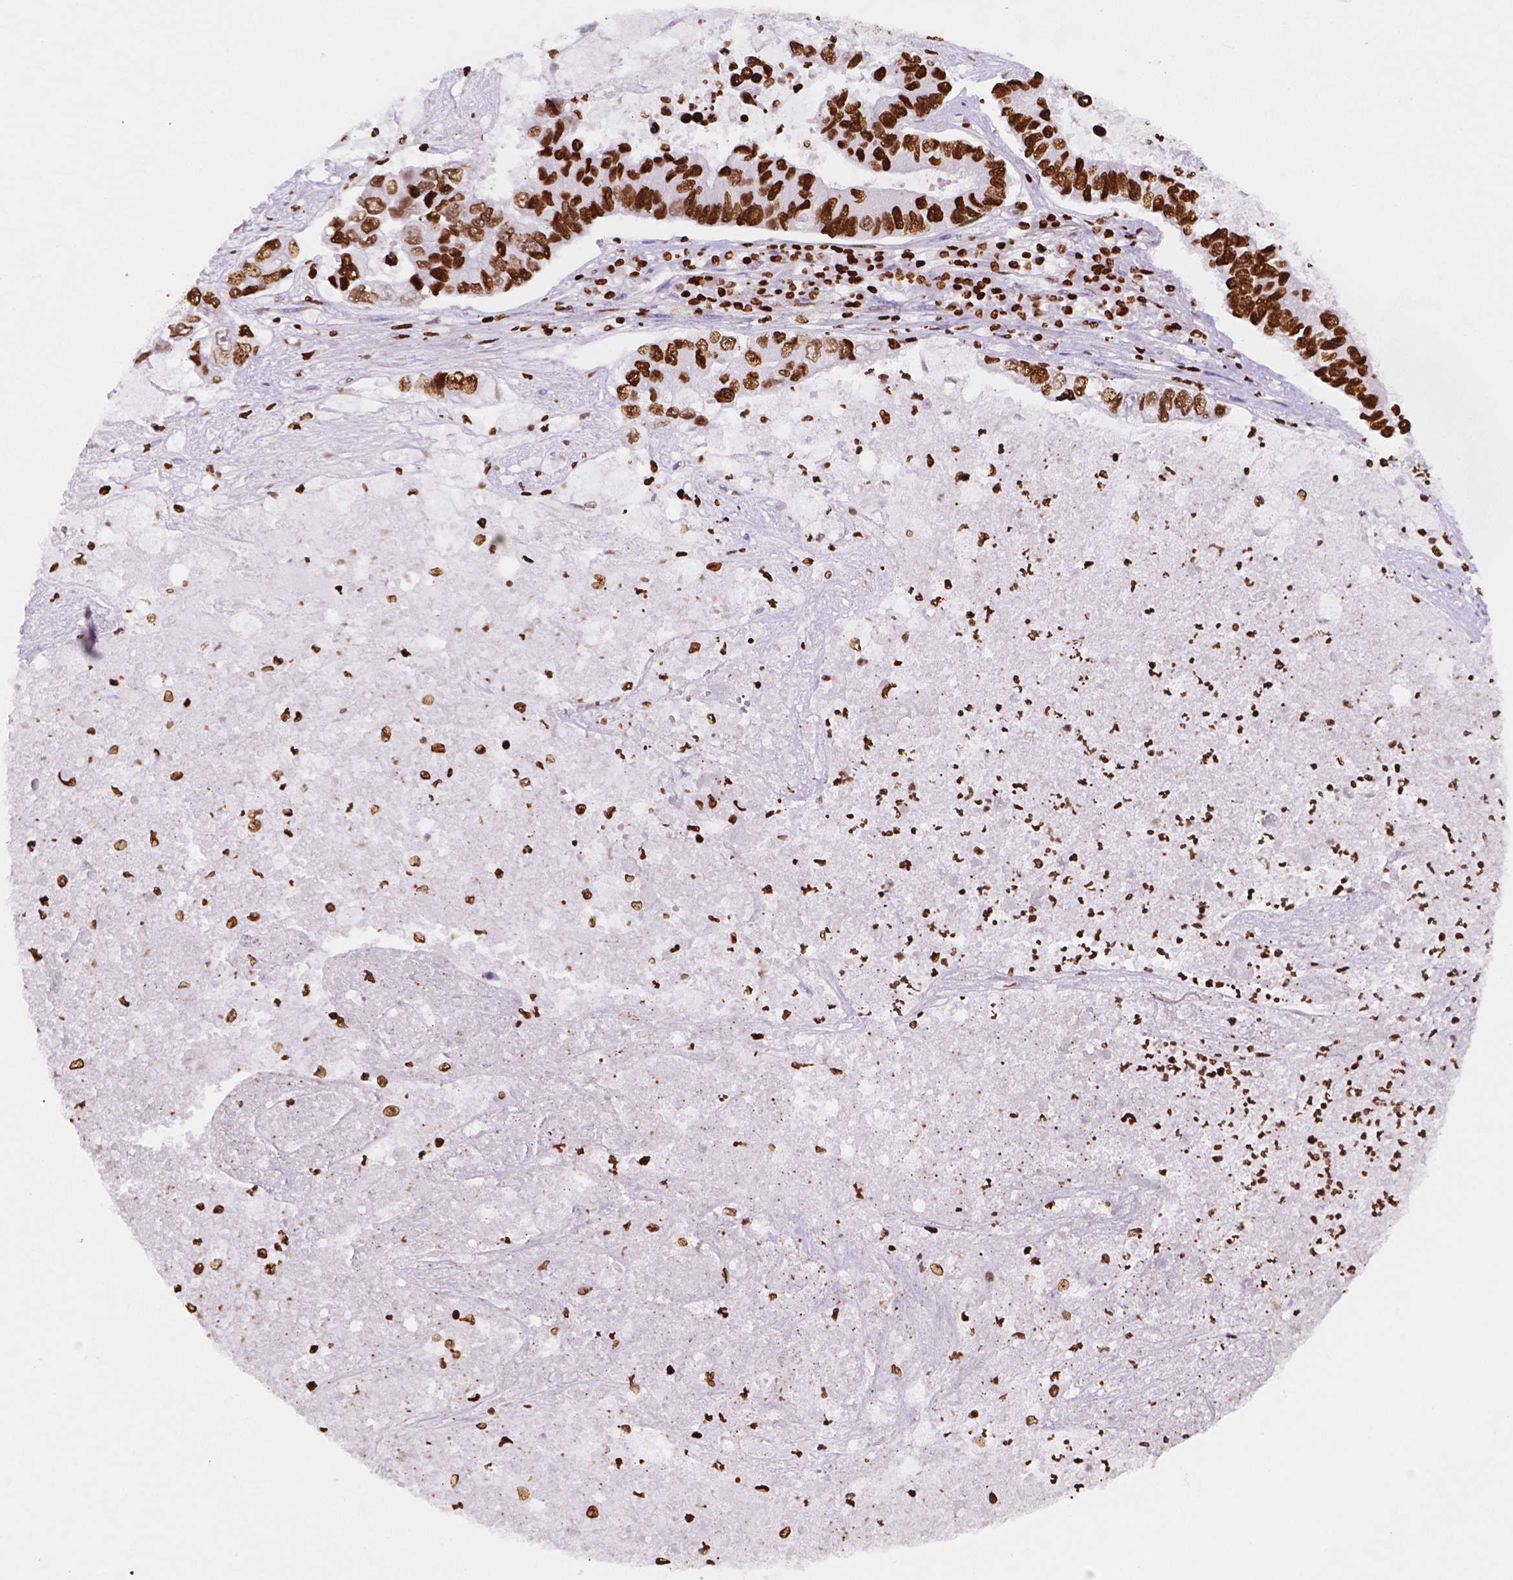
{"staining": {"intensity": "strong", "quantity": ">75%", "location": "nuclear"}, "tissue": "lung cancer", "cell_type": "Tumor cells", "image_type": "cancer", "snomed": [{"axis": "morphology", "description": "Adenocarcinoma, NOS"}, {"axis": "topography", "description": "Bronchus"}, {"axis": "topography", "description": "Lung"}], "caption": "An immunohistochemistry histopathology image of tumor tissue is shown. Protein staining in brown labels strong nuclear positivity in lung adenocarcinoma within tumor cells.", "gene": "CBY3", "patient": {"sex": "female", "age": 51}}